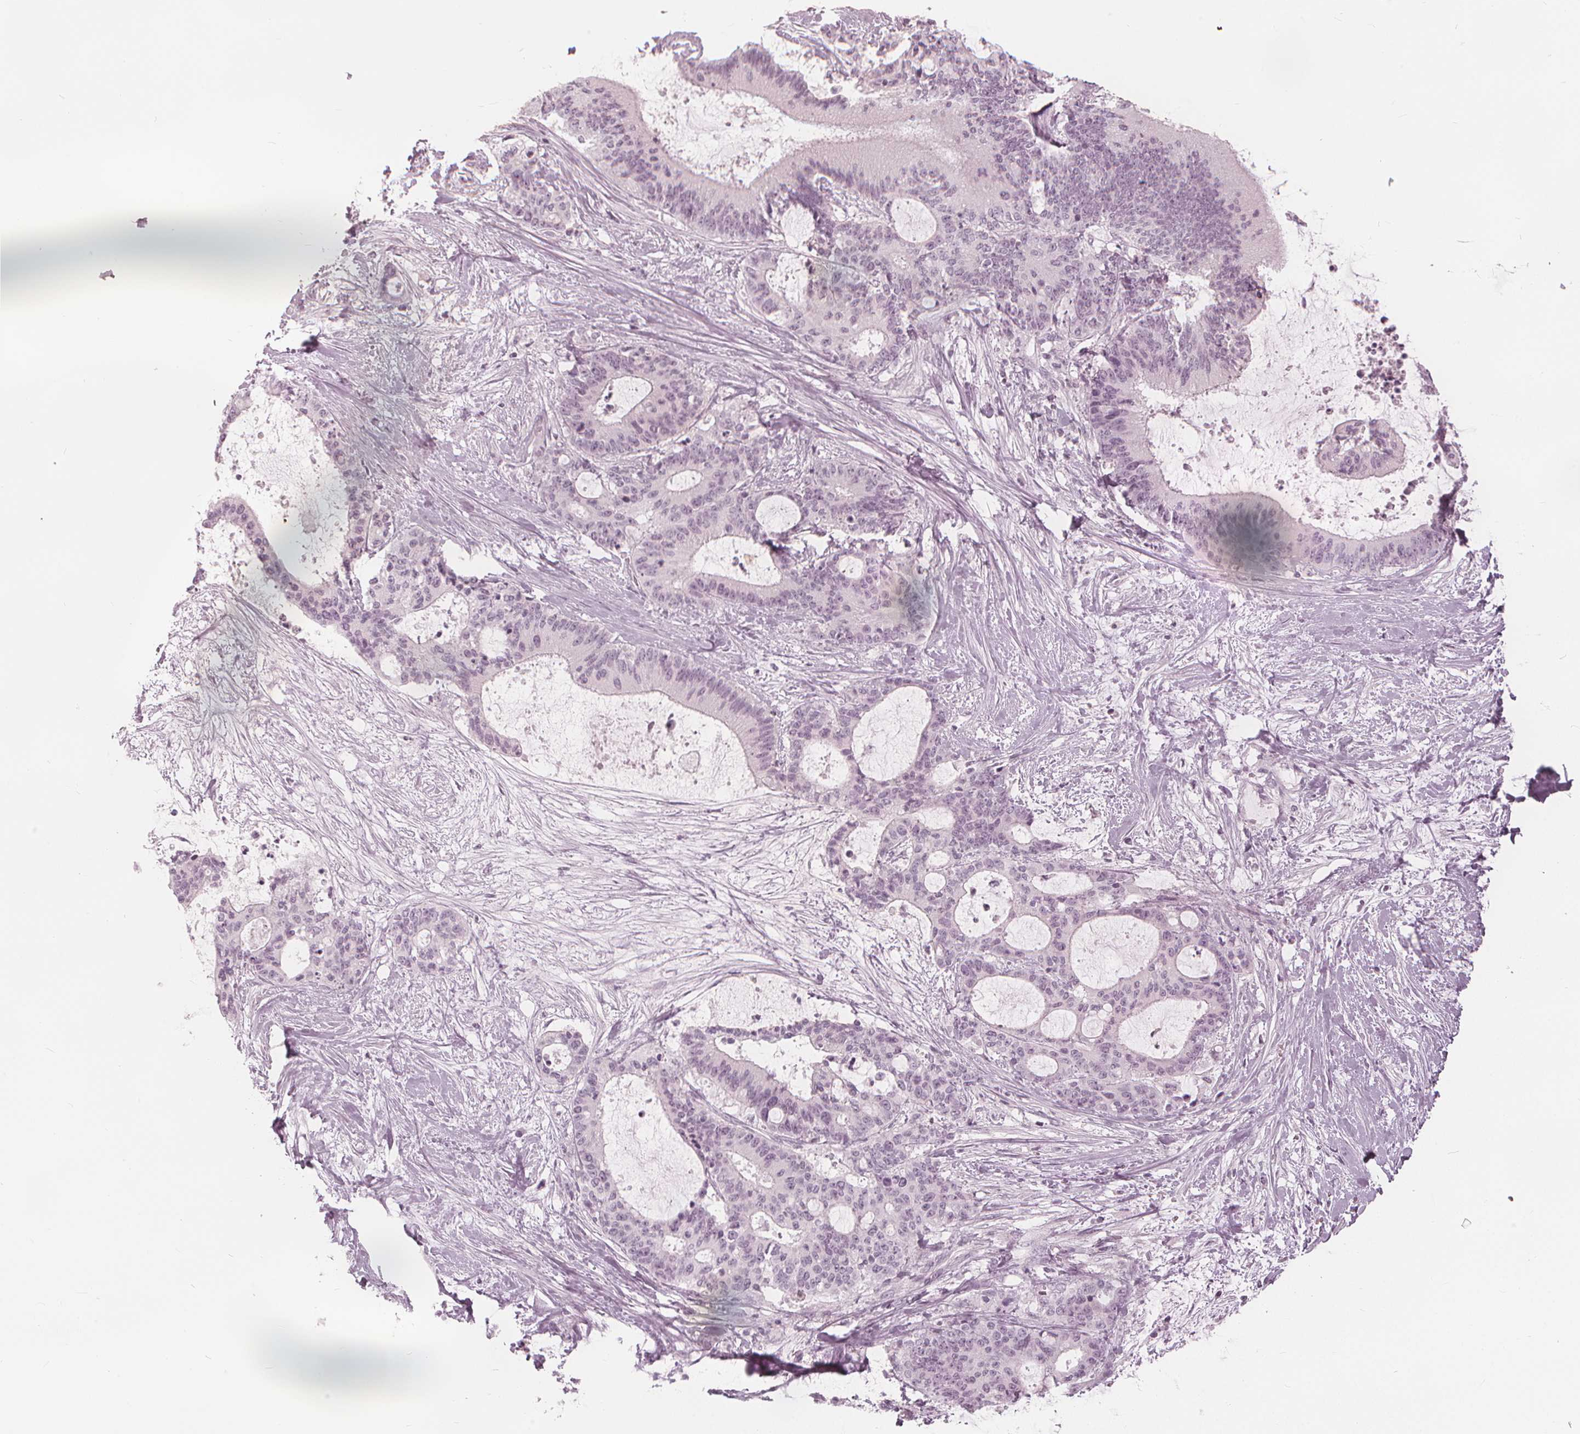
{"staining": {"intensity": "negative", "quantity": "none", "location": "none"}, "tissue": "liver cancer", "cell_type": "Tumor cells", "image_type": "cancer", "snomed": [{"axis": "morphology", "description": "Cholangiocarcinoma"}, {"axis": "topography", "description": "Liver"}], "caption": "Immunohistochemical staining of human liver cholangiocarcinoma shows no significant positivity in tumor cells. (Brightfield microscopy of DAB (3,3'-diaminobenzidine) IHC at high magnification).", "gene": "PAEP", "patient": {"sex": "female", "age": 73}}